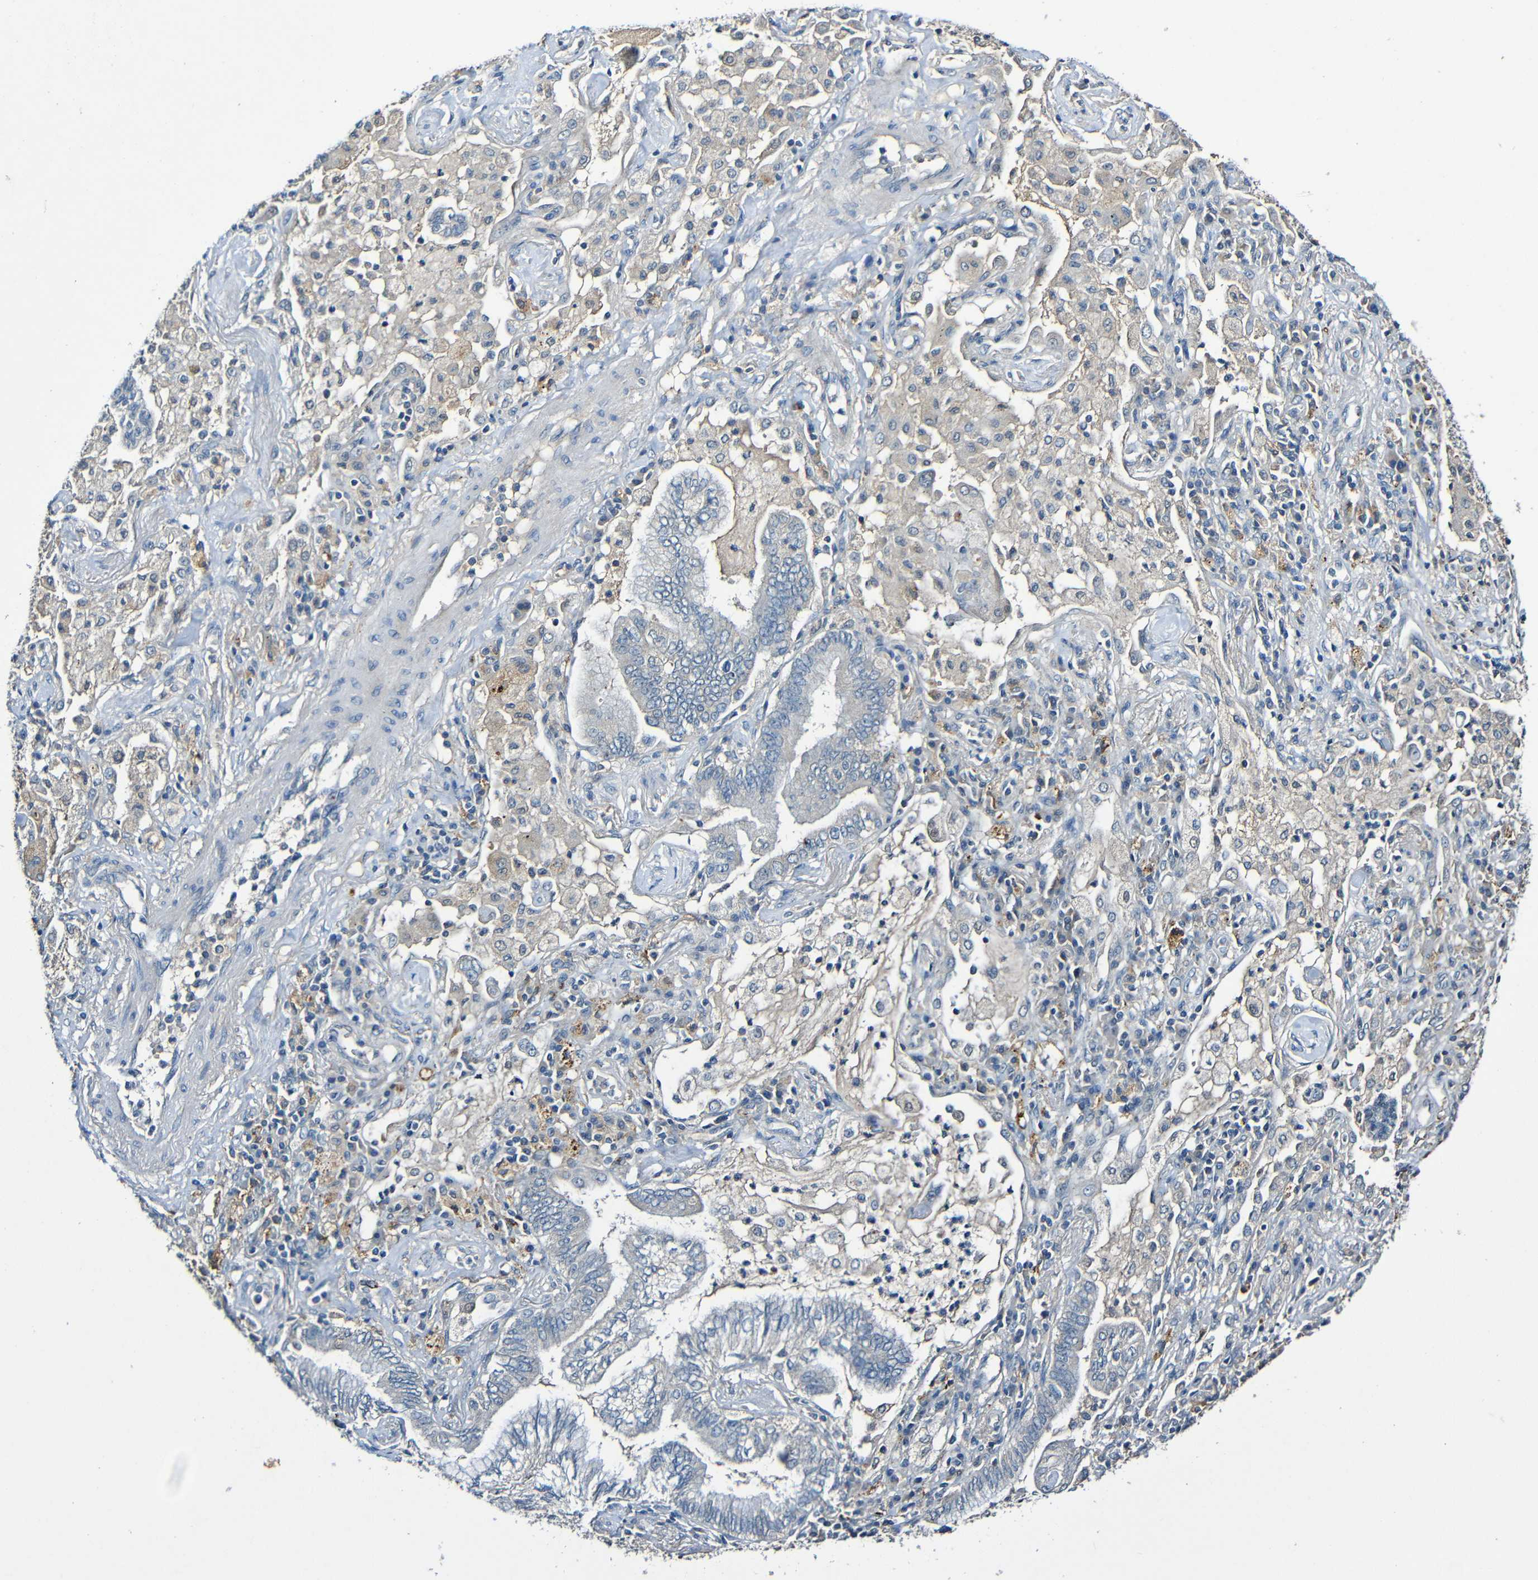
{"staining": {"intensity": "negative", "quantity": "none", "location": "none"}, "tissue": "lung cancer", "cell_type": "Tumor cells", "image_type": "cancer", "snomed": [{"axis": "morphology", "description": "Normal tissue, NOS"}, {"axis": "morphology", "description": "Adenocarcinoma, NOS"}, {"axis": "topography", "description": "Bronchus"}, {"axis": "topography", "description": "Lung"}], "caption": "Tumor cells are negative for brown protein staining in lung adenocarcinoma.", "gene": "LRRC70", "patient": {"sex": "female", "age": 70}}